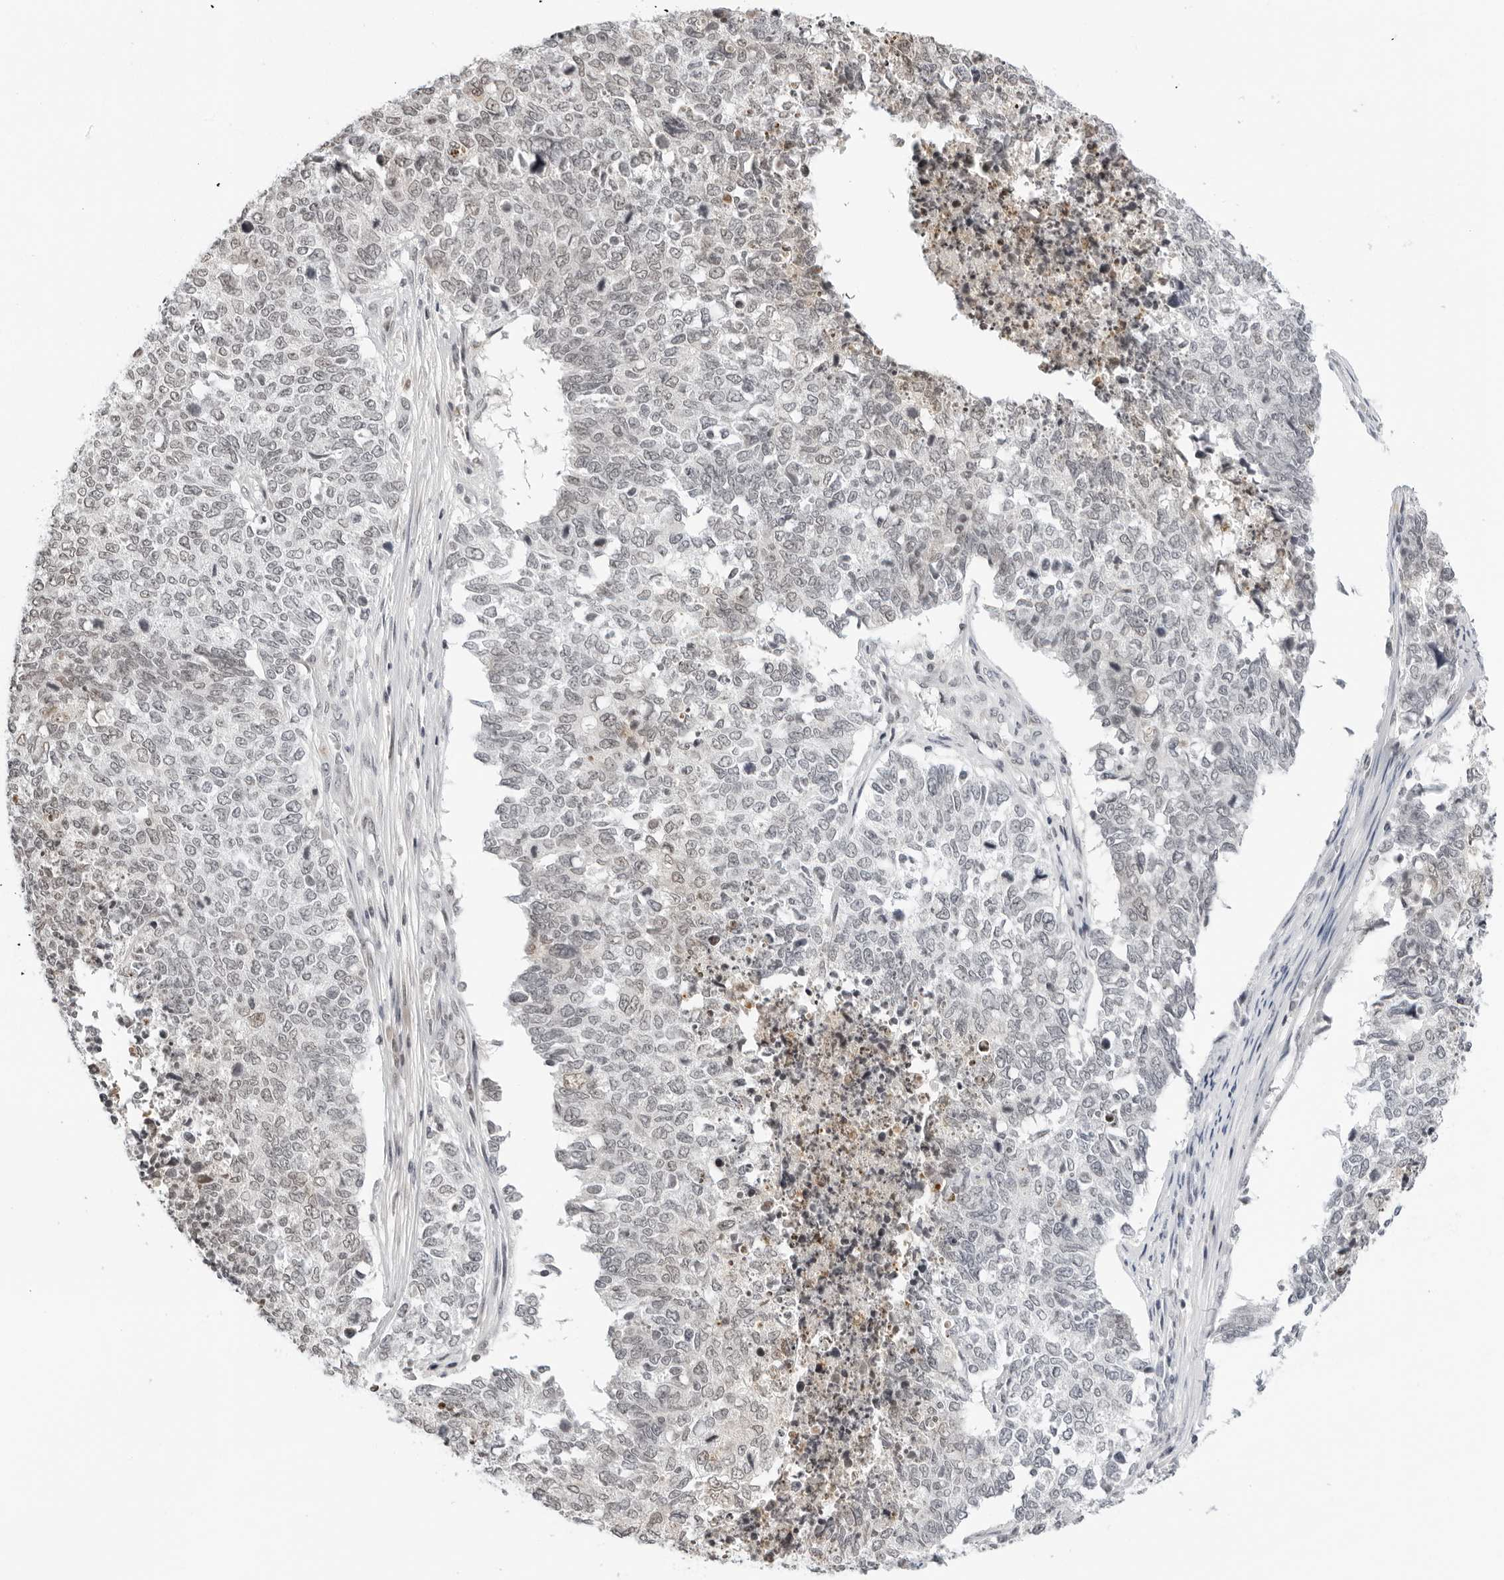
{"staining": {"intensity": "negative", "quantity": "none", "location": "none"}, "tissue": "cervical cancer", "cell_type": "Tumor cells", "image_type": "cancer", "snomed": [{"axis": "morphology", "description": "Squamous cell carcinoma, NOS"}, {"axis": "topography", "description": "Cervix"}], "caption": "High magnification brightfield microscopy of cervical cancer (squamous cell carcinoma) stained with DAB (brown) and counterstained with hematoxylin (blue): tumor cells show no significant positivity.", "gene": "MSH6", "patient": {"sex": "female", "age": 63}}